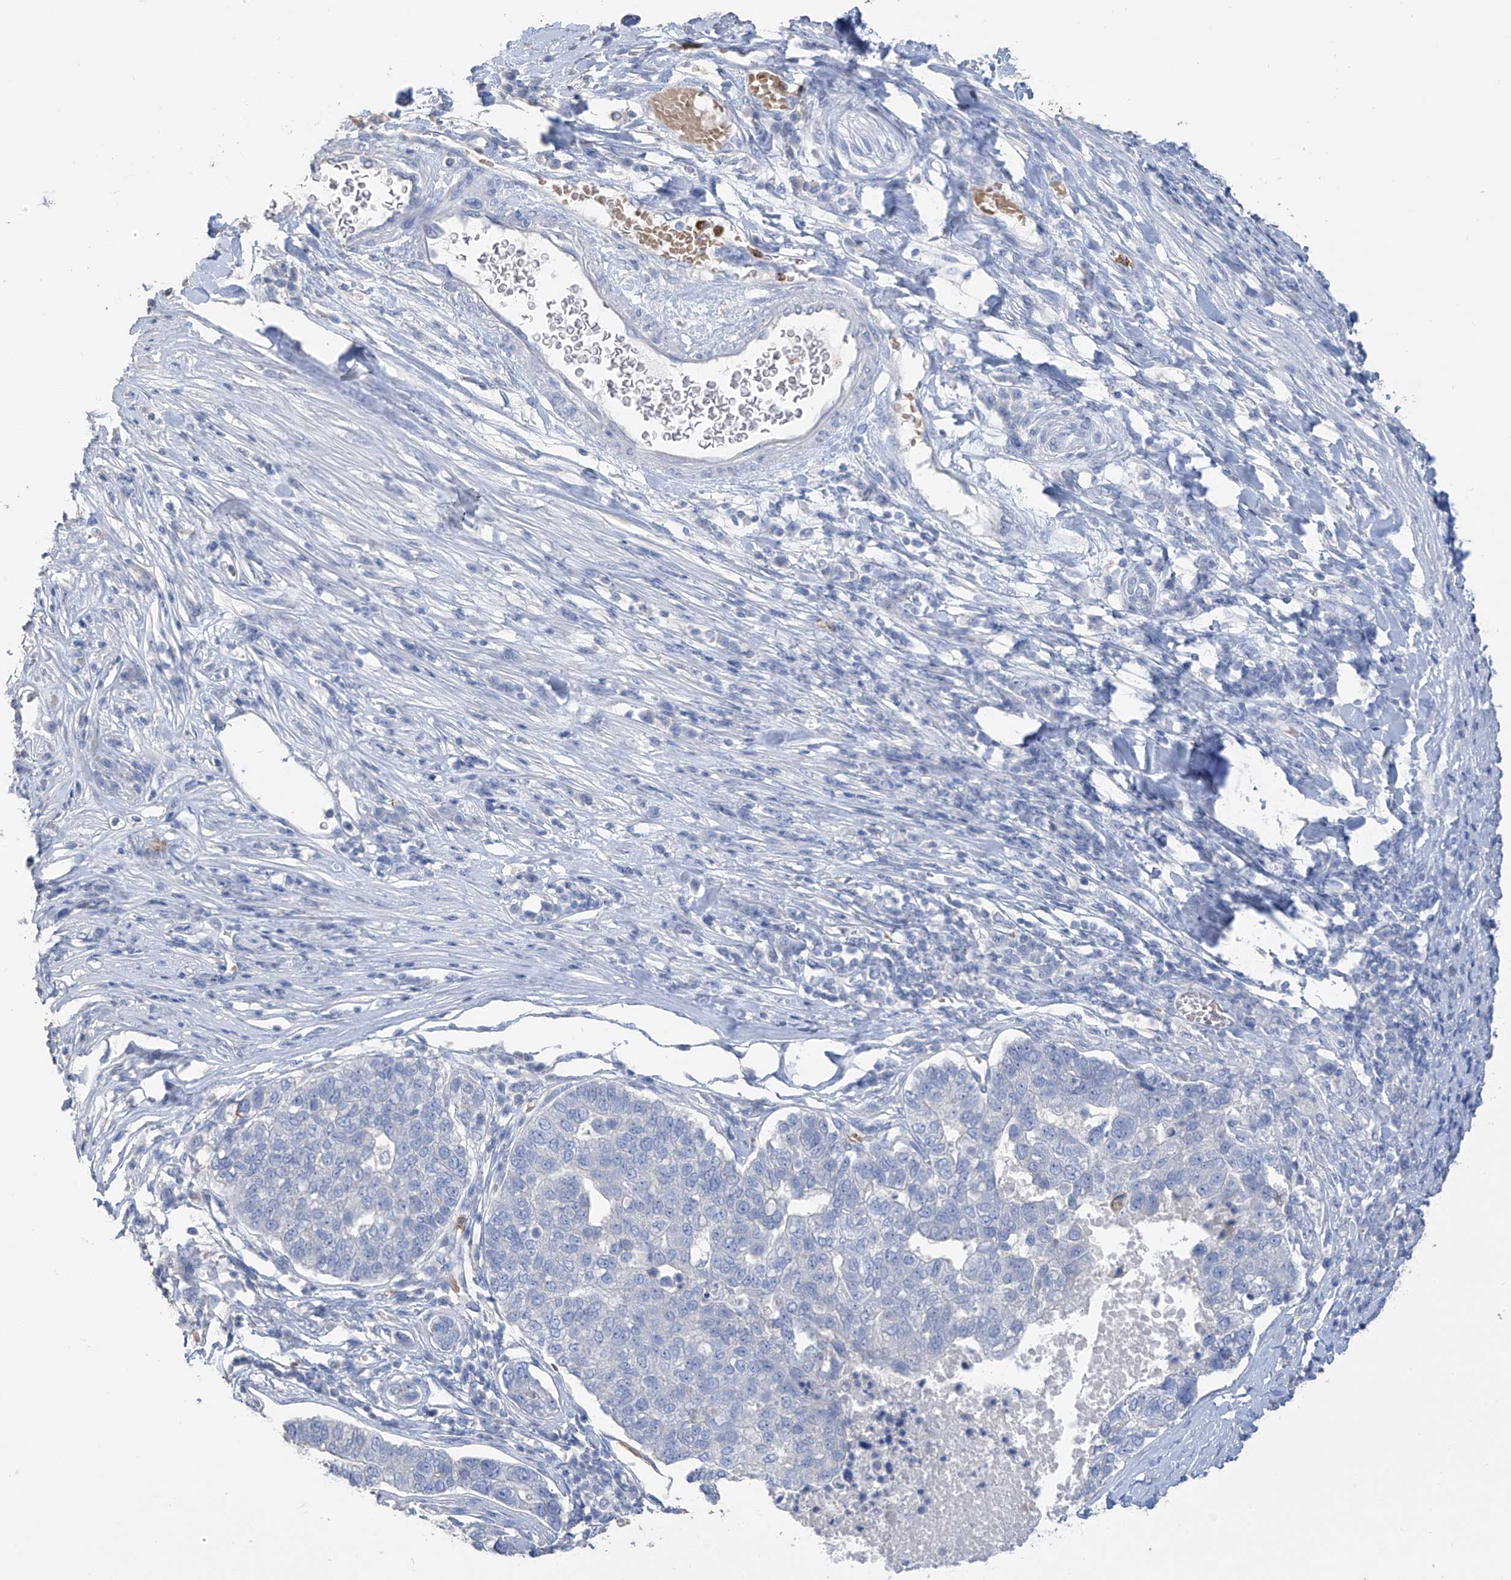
{"staining": {"intensity": "negative", "quantity": "none", "location": "none"}, "tissue": "pancreatic cancer", "cell_type": "Tumor cells", "image_type": "cancer", "snomed": [{"axis": "morphology", "description": "Adenocarcinoma, NOS"}, {"axis": "topography", "description": "Pancreas"}], "caption": "Micrograph shows no significant protein positivity in tumor cells of pancreatic adenocarcinoma.", "gene": "PAFAH1B3", "patient": {"sex": "female", "age": 61}}